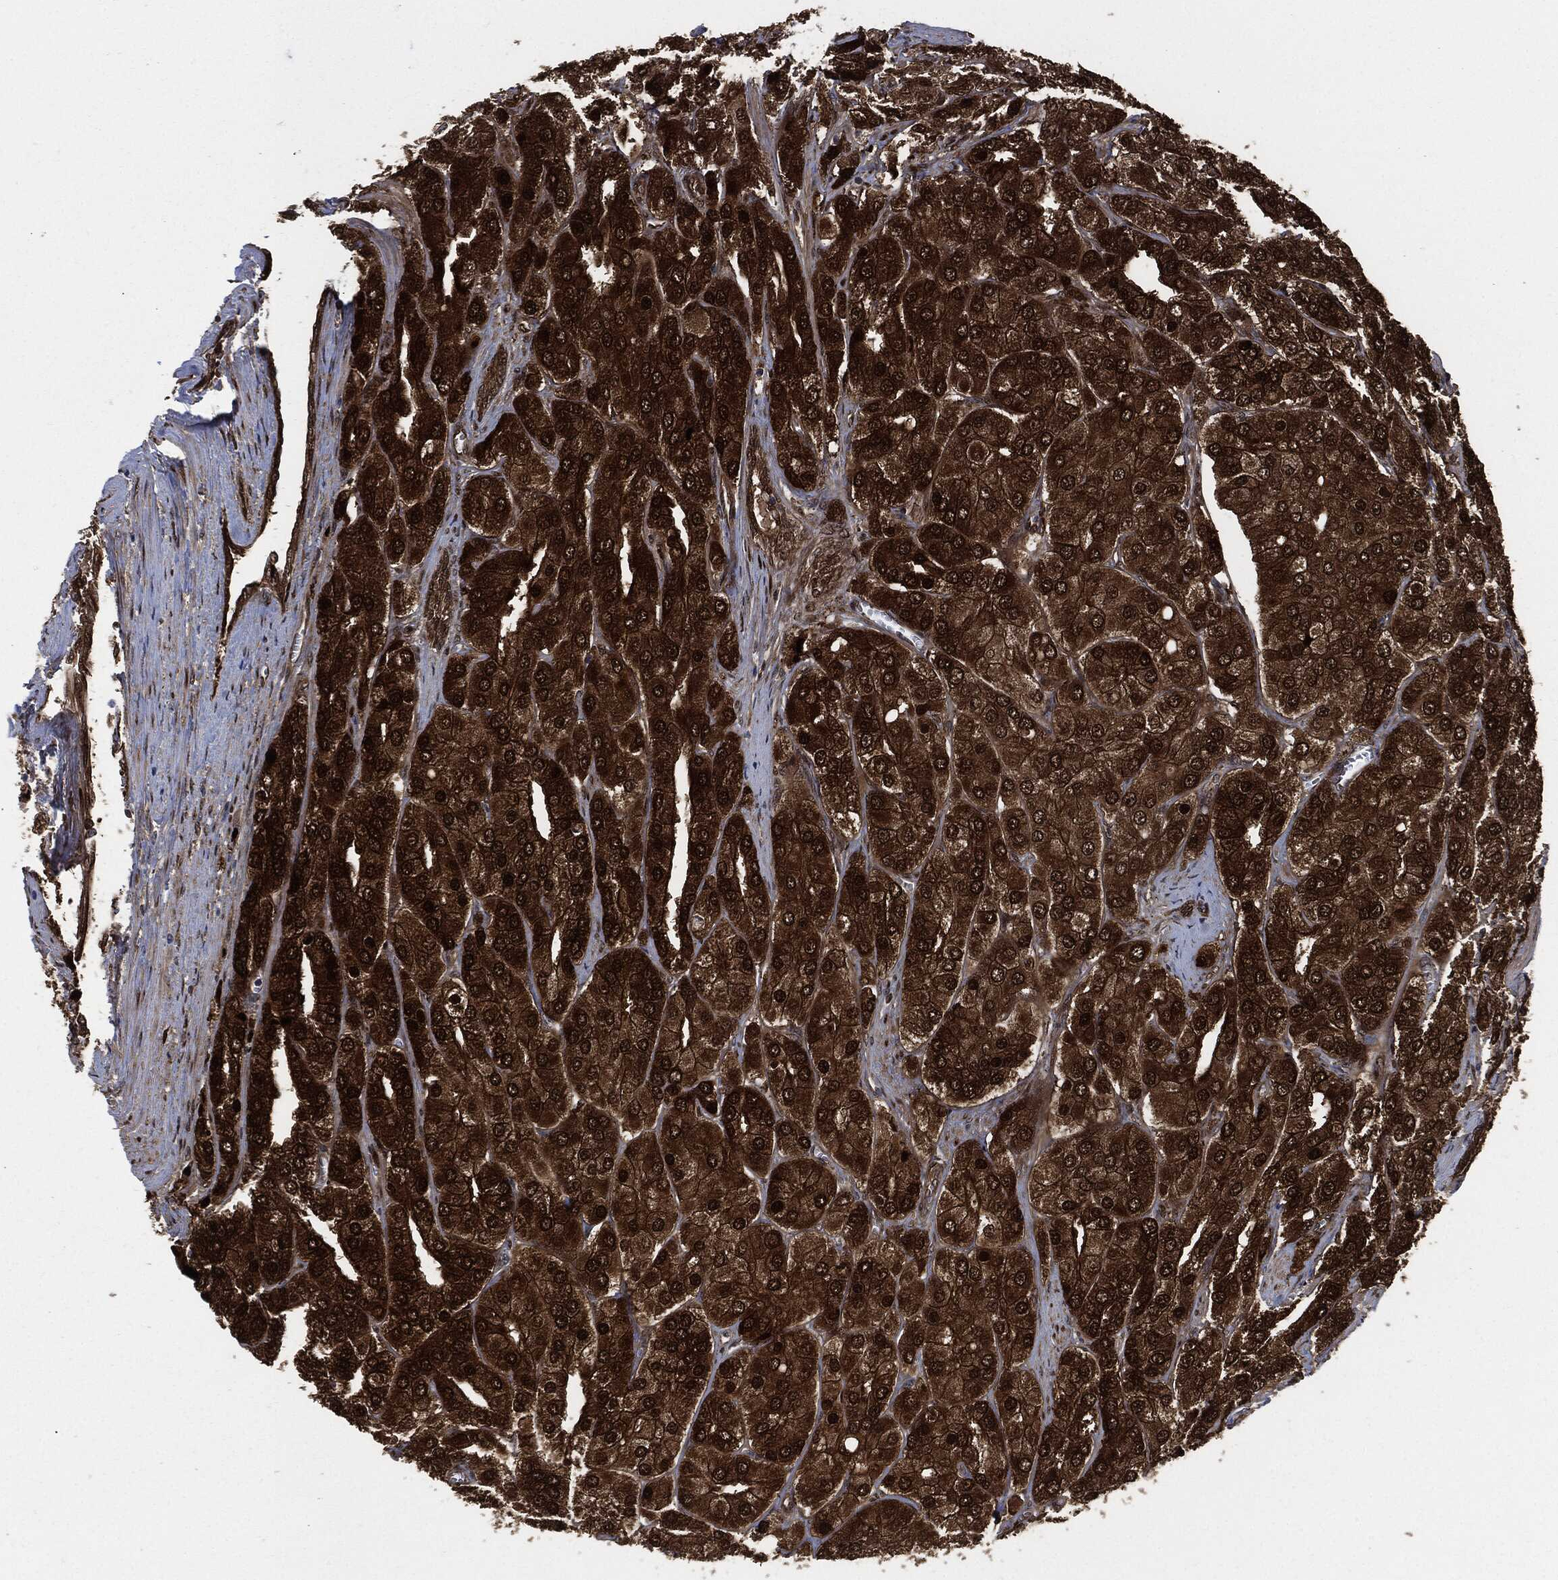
{"staining": {"intensity": "strong", "quantity": "25%-75%", "location": "cytoplasmic/membranous,nuclear"}, "tissue": "prostate cancer", "cell_type": "Tumor cells", "image_type": "cancer", "snomed": [{"axis": "morphology", "description": "Adenocarcinoma, Low grade"}, {"axis": "topography", "description": "Prostate"}], "caption": "Brown immunohistochemical staining in human prostate low-grade adenocarcinoma displays strong cytoplasmic/membranous and nuclear positivity in approximately 25%-75% of tumor cells. (Stains: DAB in brown, nuclei in blue, Microscopy: brightfield microscopy at high magnification).", "gene": "DCTN1", "patient": {"sex": "male", "age": 69}}